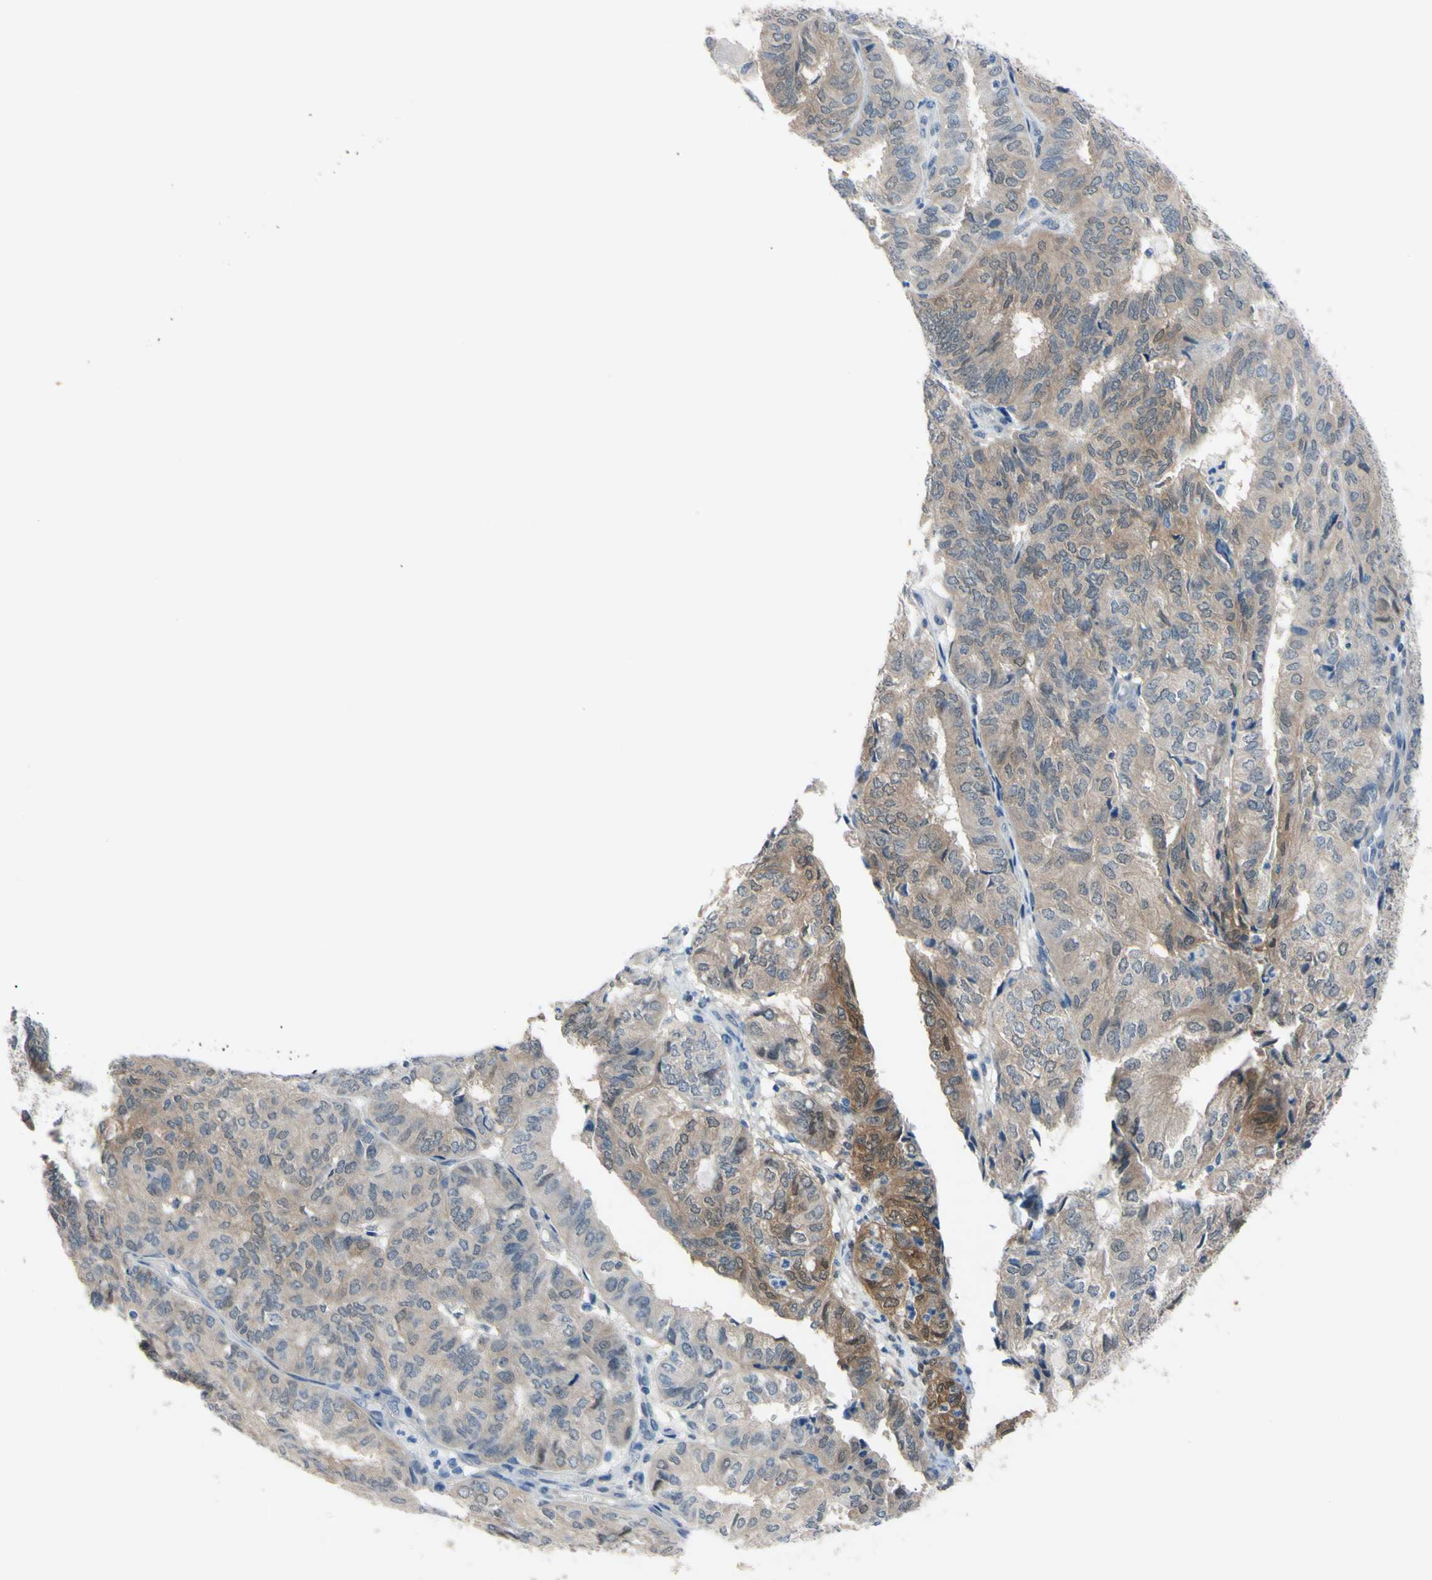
{"staining": {"intensity": "moderate", "quantity": "<25%", "location": "cytoplasmic/membranous,nuclear"}, "tissue": "endometrial cancer", "cell_type": "Tumor cells", "image_type": "cancer", "snomed": [{"axis": "morphology", "description": "Adenocarcinoma, NOS"}, {"axis": "topography", "description": "Uterus"}], "caption": "Brown immunohistochemical staining in human endometrial cancer (adenocarcinoma) exhibits moderate cytoplasmic/membranous and nuclear expression in approximately <25% of tumor cells.", "gene": "NOL3", "patient": {"sex": "female", "age": 60}}